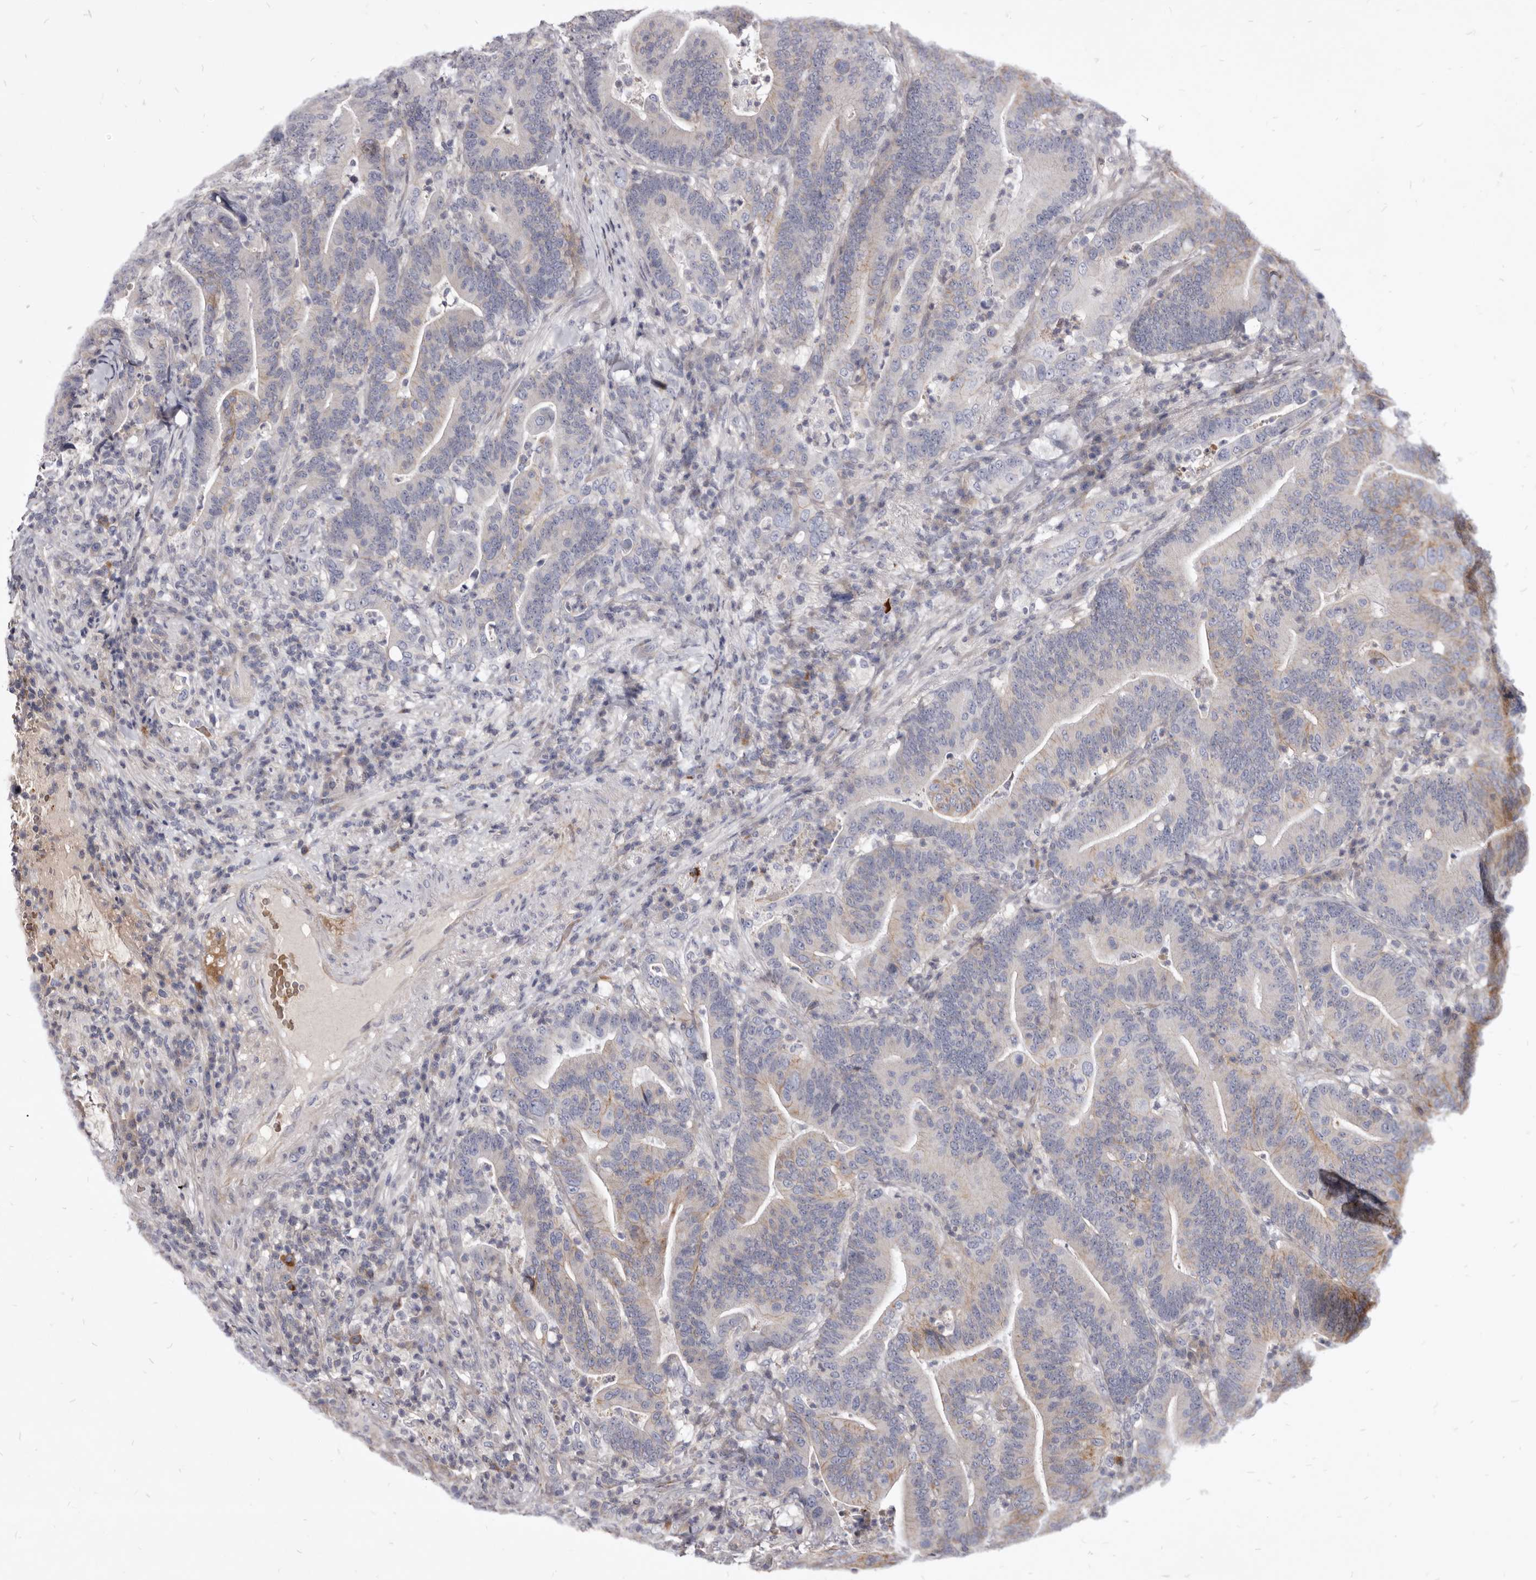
{"staining": {"intensity": "moderate", "quantity": "<25%", "location": "cytoplasmic/membranous"}, "tissue": "colorectal cancer", "cell_type": "Tumor cells", "image_type": "cancer", "snomed": [{"axis": "morphology", "description": "Adenocarcinoma, NOS"}, {"axis": "topography", "description": "Colon"}], "caption": "Brown immunohistochemical staining in colorectal cancer shows moderate cytoplasmic/membranous staining in about <25% of tumor cells. Nuclei are stained in blue.", "gene": "FAS", "patient": {"sex": "female", "age": 66}}